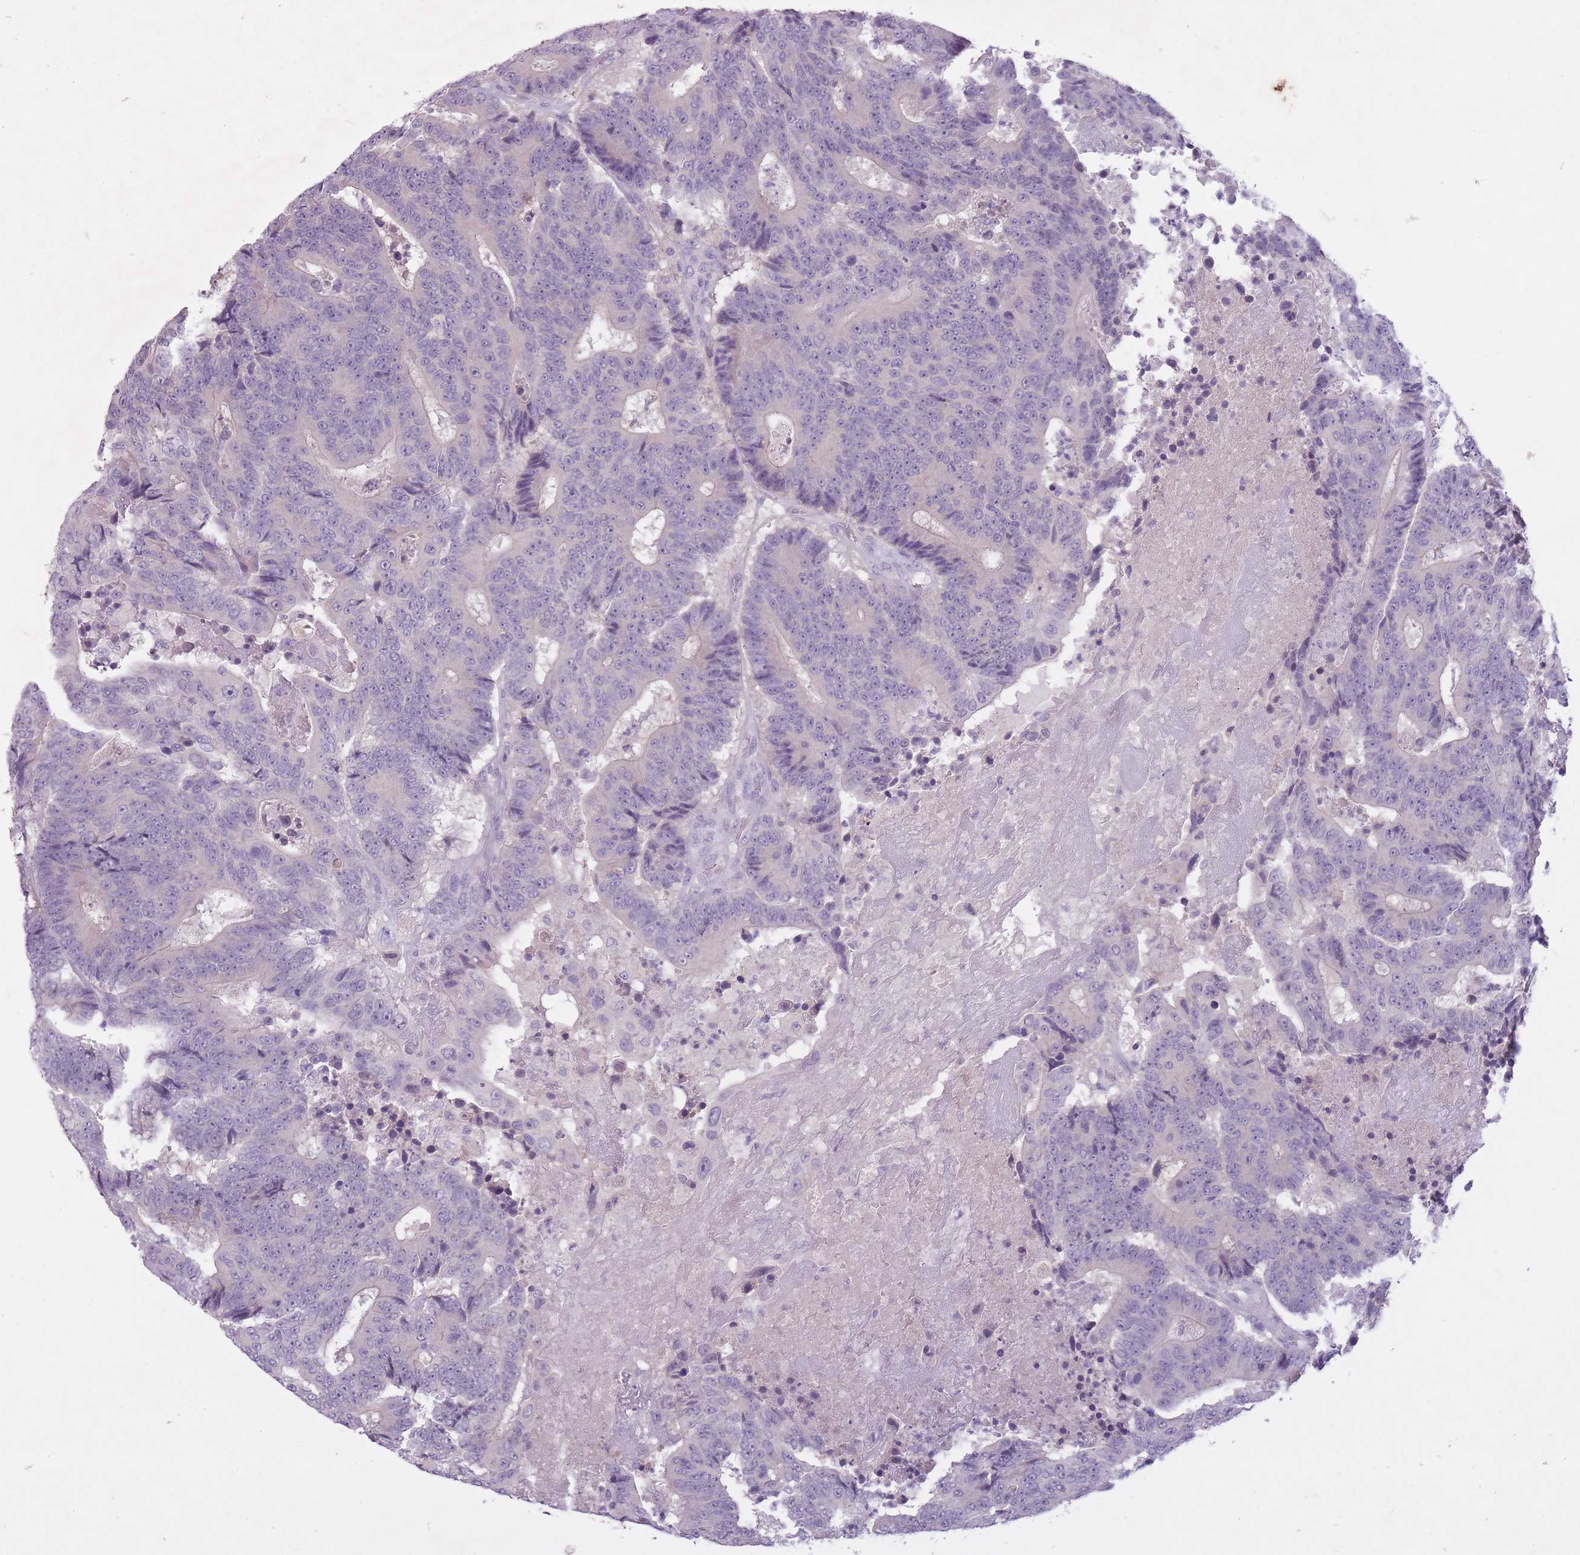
{"staining": {"intensity": "negative", "quantity": "none", "location": "none"}, "tissue": "colorectal cancer", "cell_type": "Tumor cells", "image_type": "cancer", "snomed": [{"axis": "morphology", "description": "Adenocarcinoma, NOS"}, {"axis": "topography", "description": "Colon"}], "caption": "Micrograph shows no significant protein positivity in tumor cells of colorectal cancer.", "gene": "FAM43B", "patient": {"sex": "male", "age": 83}}